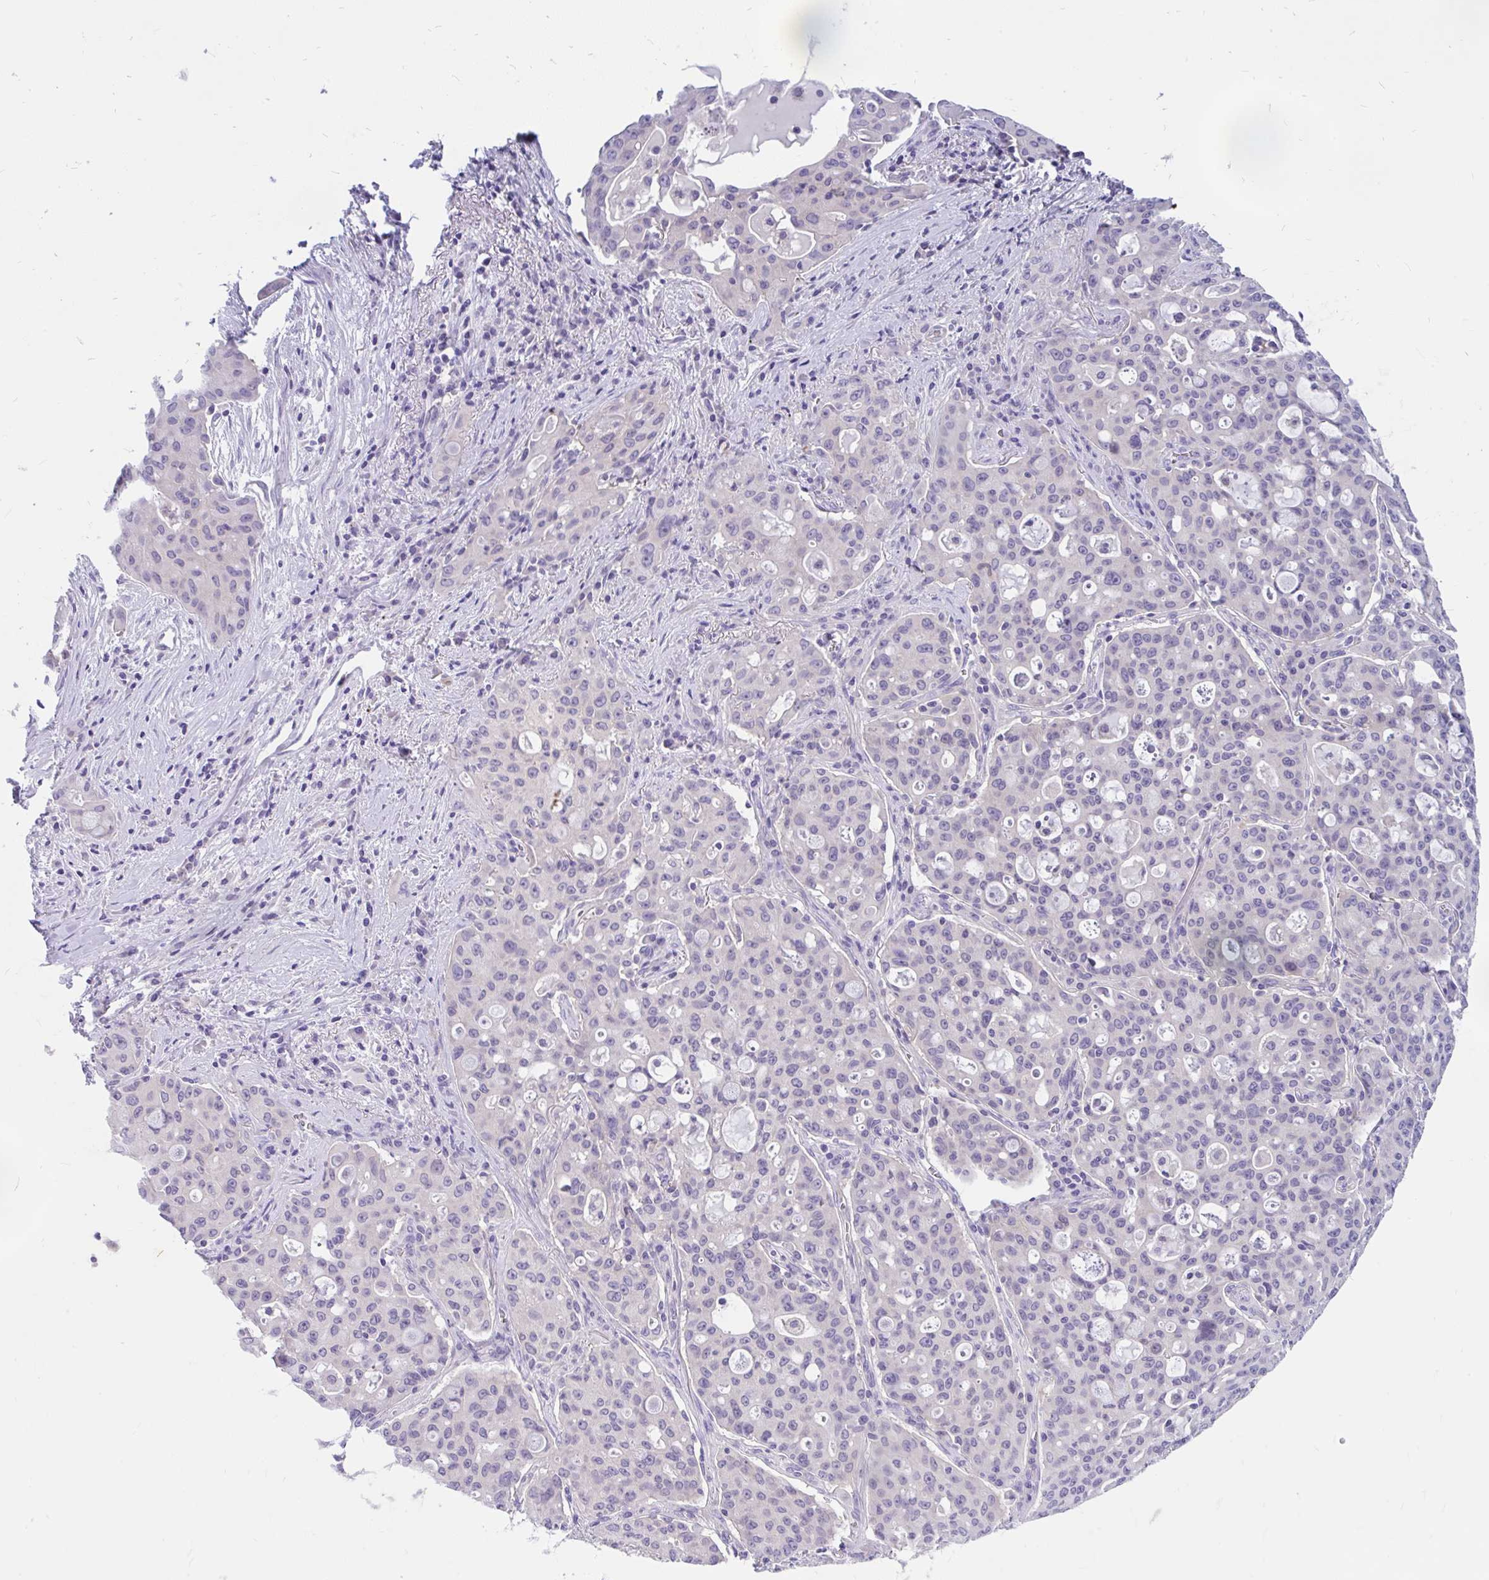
{"staining": {"intensity": "negative", "quantity": "none", "location": "none"}, "tissue": "lung cancer", "cell_type": "Tumor cells", "image_type": "cancer", "snomed": [{"axis": "morphology", "description": "Adenocarcinoma, NOS"}, {"axis": "topography", "description": "Lung"}], "caption": "Protein analysis of lung adenocarcinoma shows no significant positivity in tumor cells. (DAB (3,3'-diaminobenzidine) IHC visualized using brightfield microscopy, high magnification).", "gene": "KIAA2013", "patient": {"sex": "female", "age": 44}}